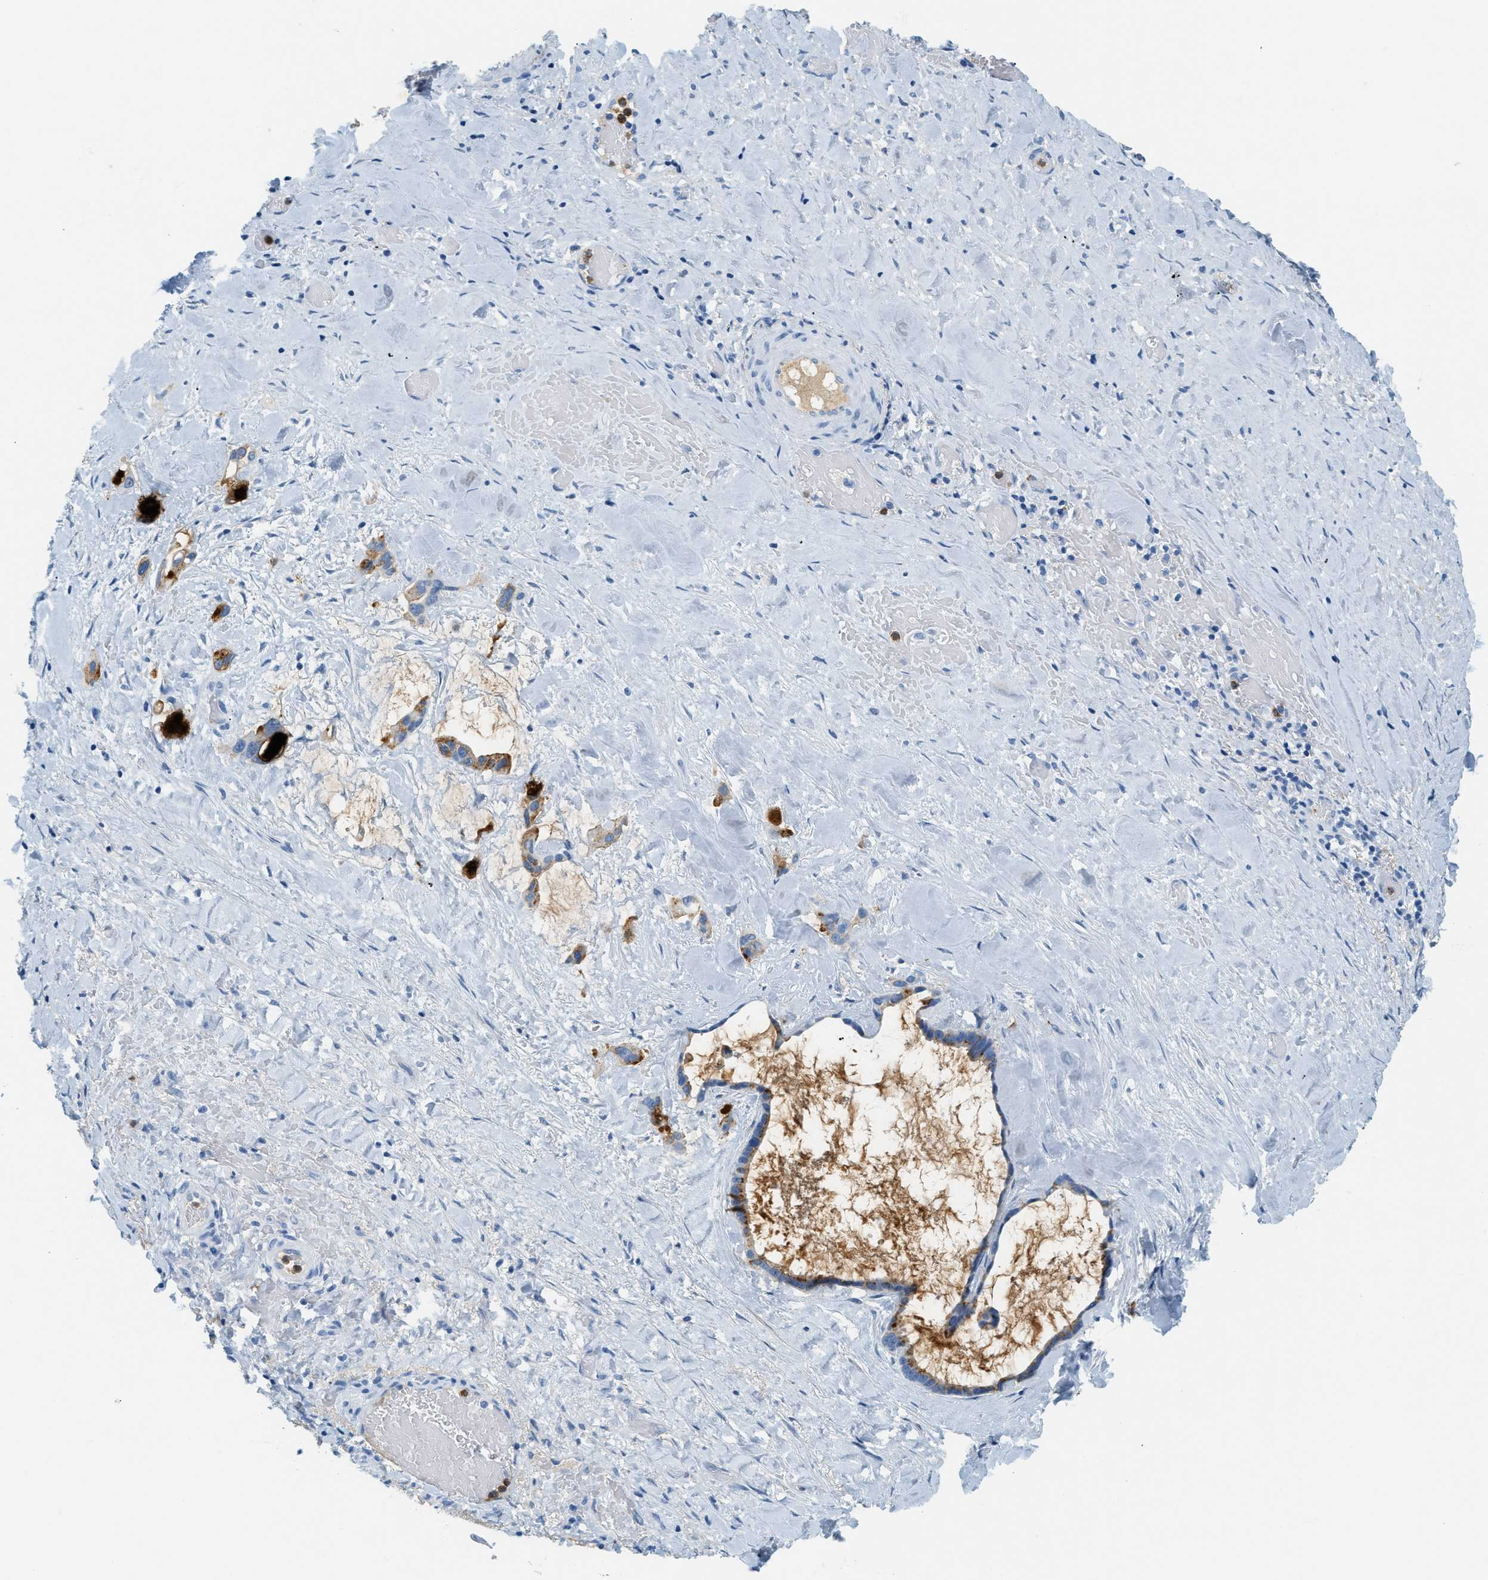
{"staining": {"intensity": "moderate", "quantity": "25%-75%", "location": "cytoplasmic/membranous"}, "tissue": "liver cancer", "cell_type": "Tumor cells", "image_type": "cancer", "snomed": [{"axis": "morphology", "description": "Cholangiocarcinoma"}, {"axis": "topography", "description": "Liver"}], "caption": "An immunohistochemistry image of tumor tissue is shown. Protein staining in brown shows moderate cytoplasmic/membranous positivity in liver cholangiocarcinoma within tumor cells.", "gene": "LCN2", "patient": {"sex": "female", "age": 65}}